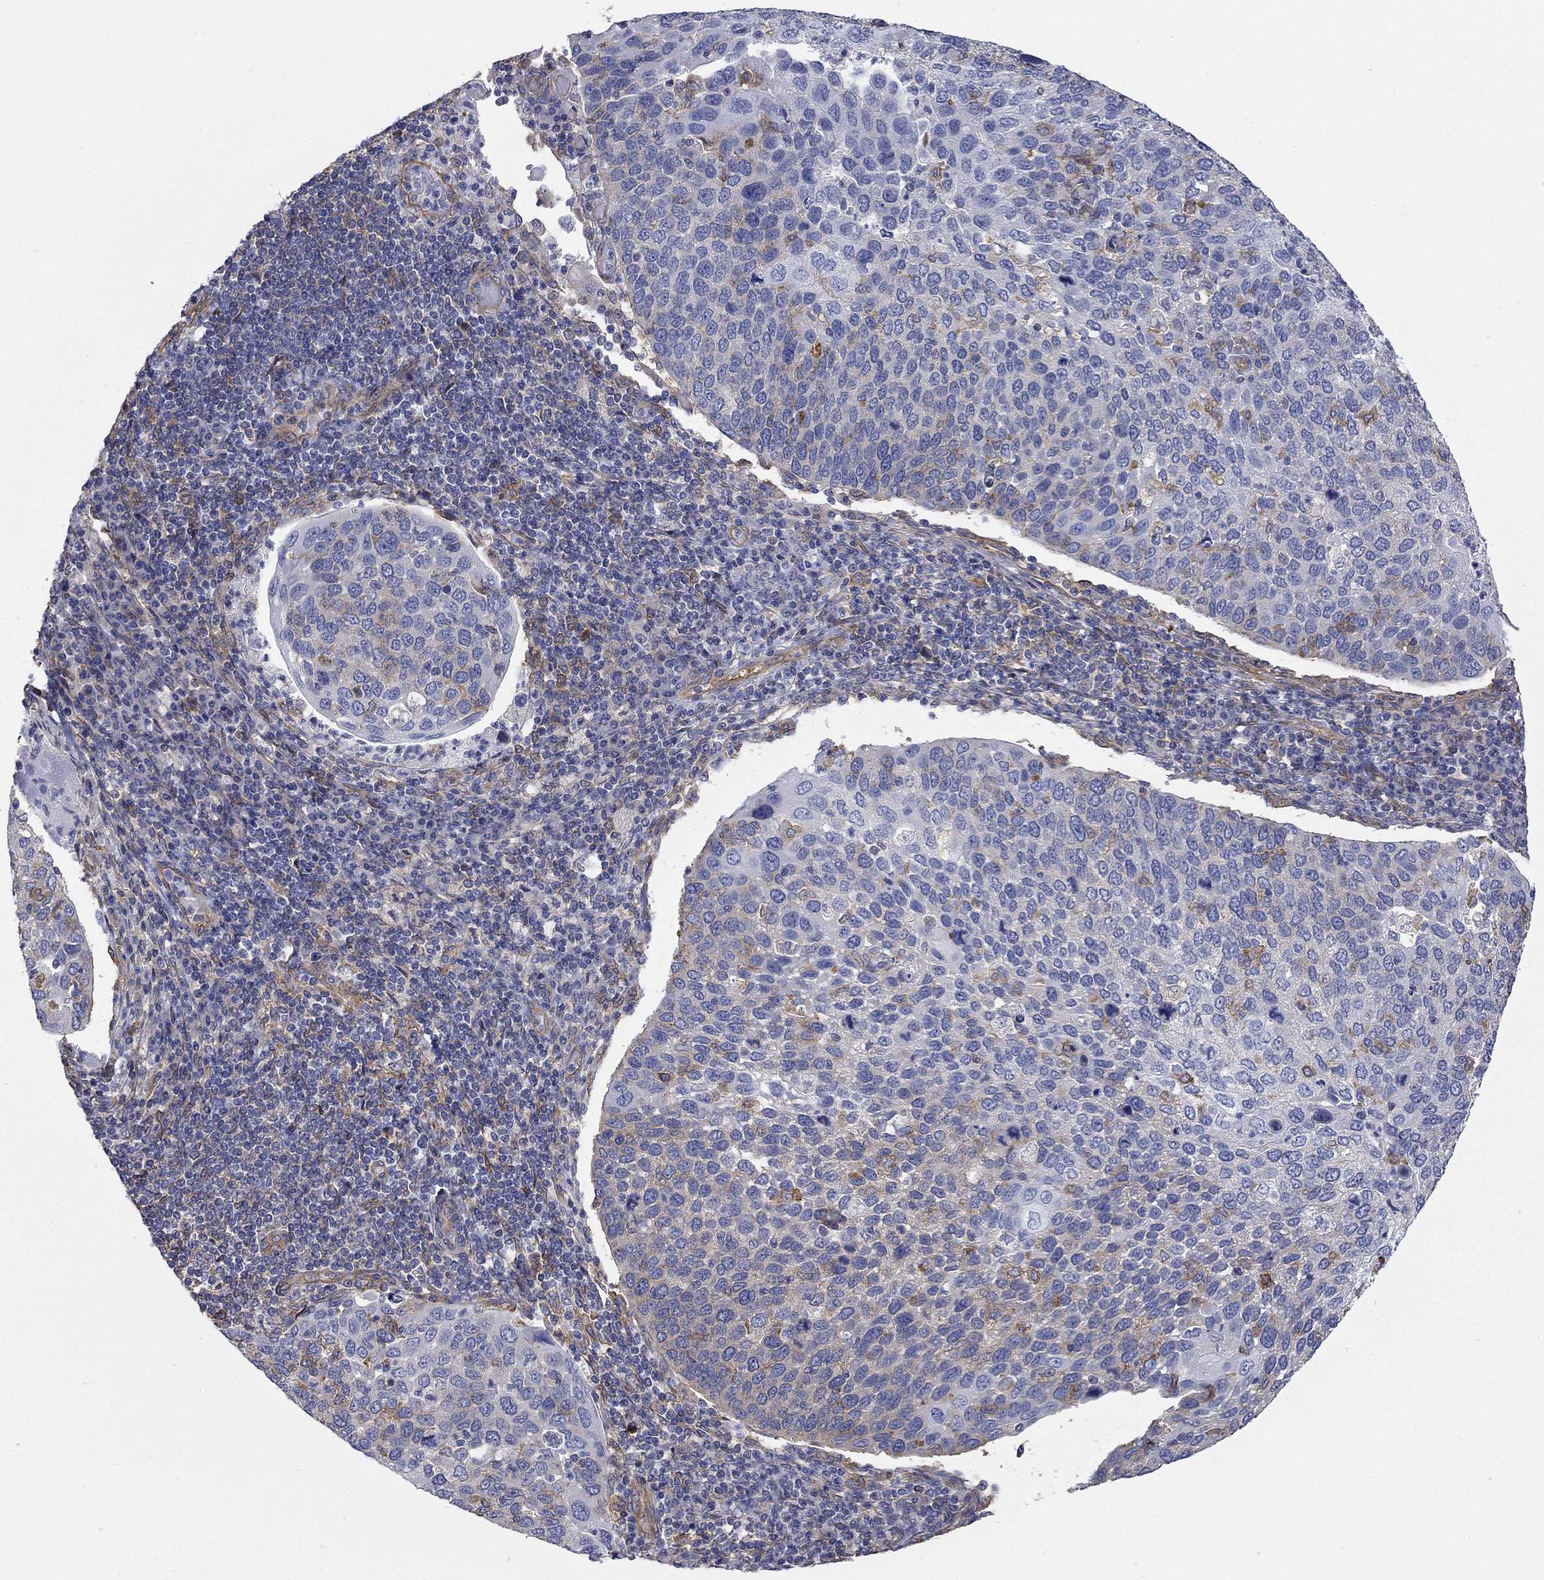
{"staining": {"intensity": "moderate", "quantity": "<25%", "location": "cytoplasmic/membranous"}, "tissue": "cervical cancer", "cell_type": "Tumor cells", "image_type": "cancer", "snomed": [{"axis": "morphology", "description": "Squamous cell carcinoma, NOS"}, {"axis": "topography", "description": "Cervix"}], "caption": "Cervical cancer (squamous cell carcinoma) stained with a brown dye demonstrates moderate cytoplasmic/membranous positive expression in approximately <25% of tumor cells.", "gene": "DPYSL2", "patient": {"sex": "female", "age": 54}}